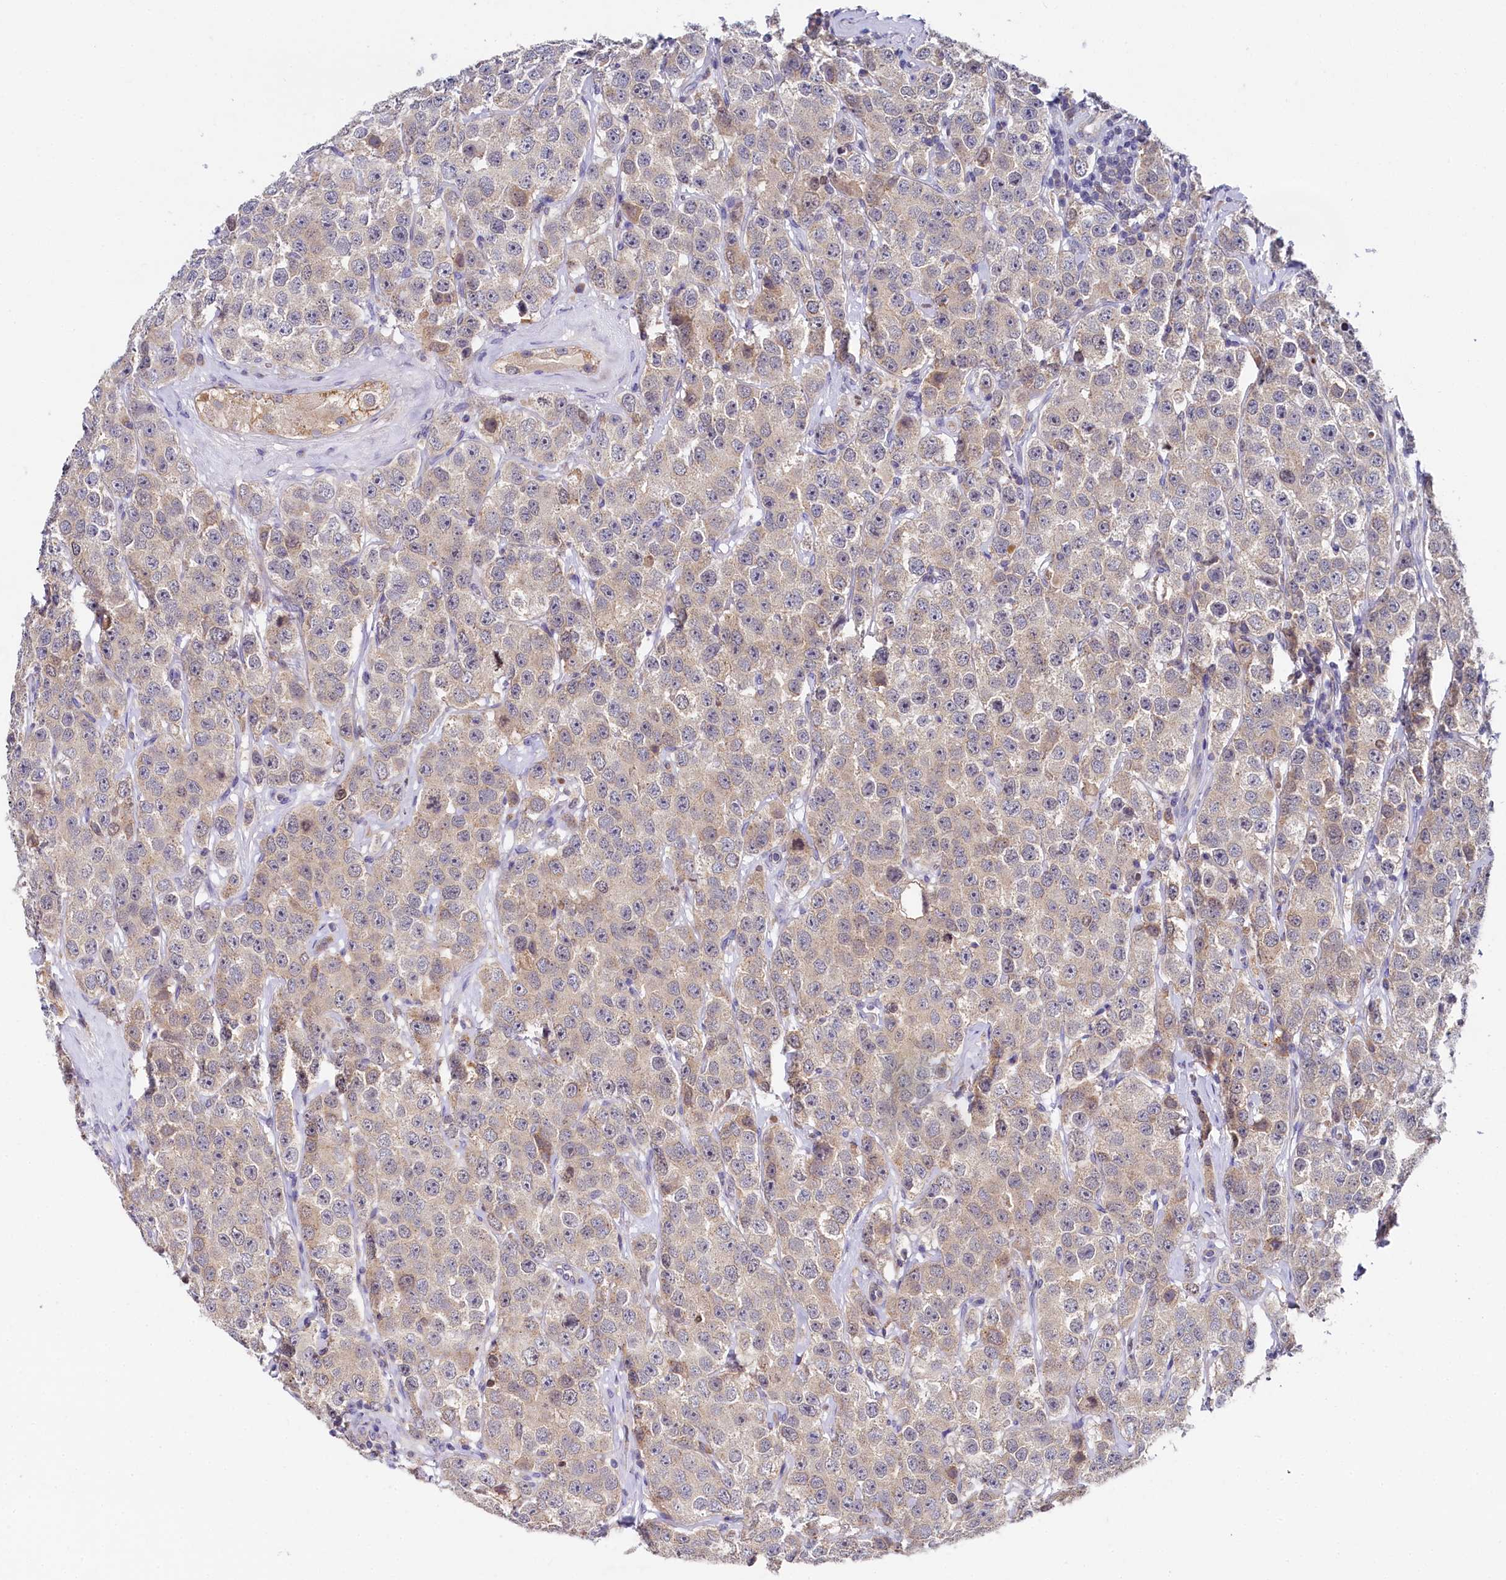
{"staining": {"intensity": "weak", "quantity": "<25%", "location": "cytoplasmic/membranous"}, "tissue": "testis cancer", "cell_type": "Tumor cells", "image_type": "cancer", "snomed": [{"axis": "morphology", "description": "Seminoma, NOS"}, {"axis": "topography", "description": "Testis"}], "caption": "Histopathology image shows no protein expression in tumor cells of testis cancer tissue. (DAB (3,3'-diaminobenzidine) IHC with hematoxylin counter stain).", "gene": "SPINK9", "patient": {"sex": "male", "age": 28}}